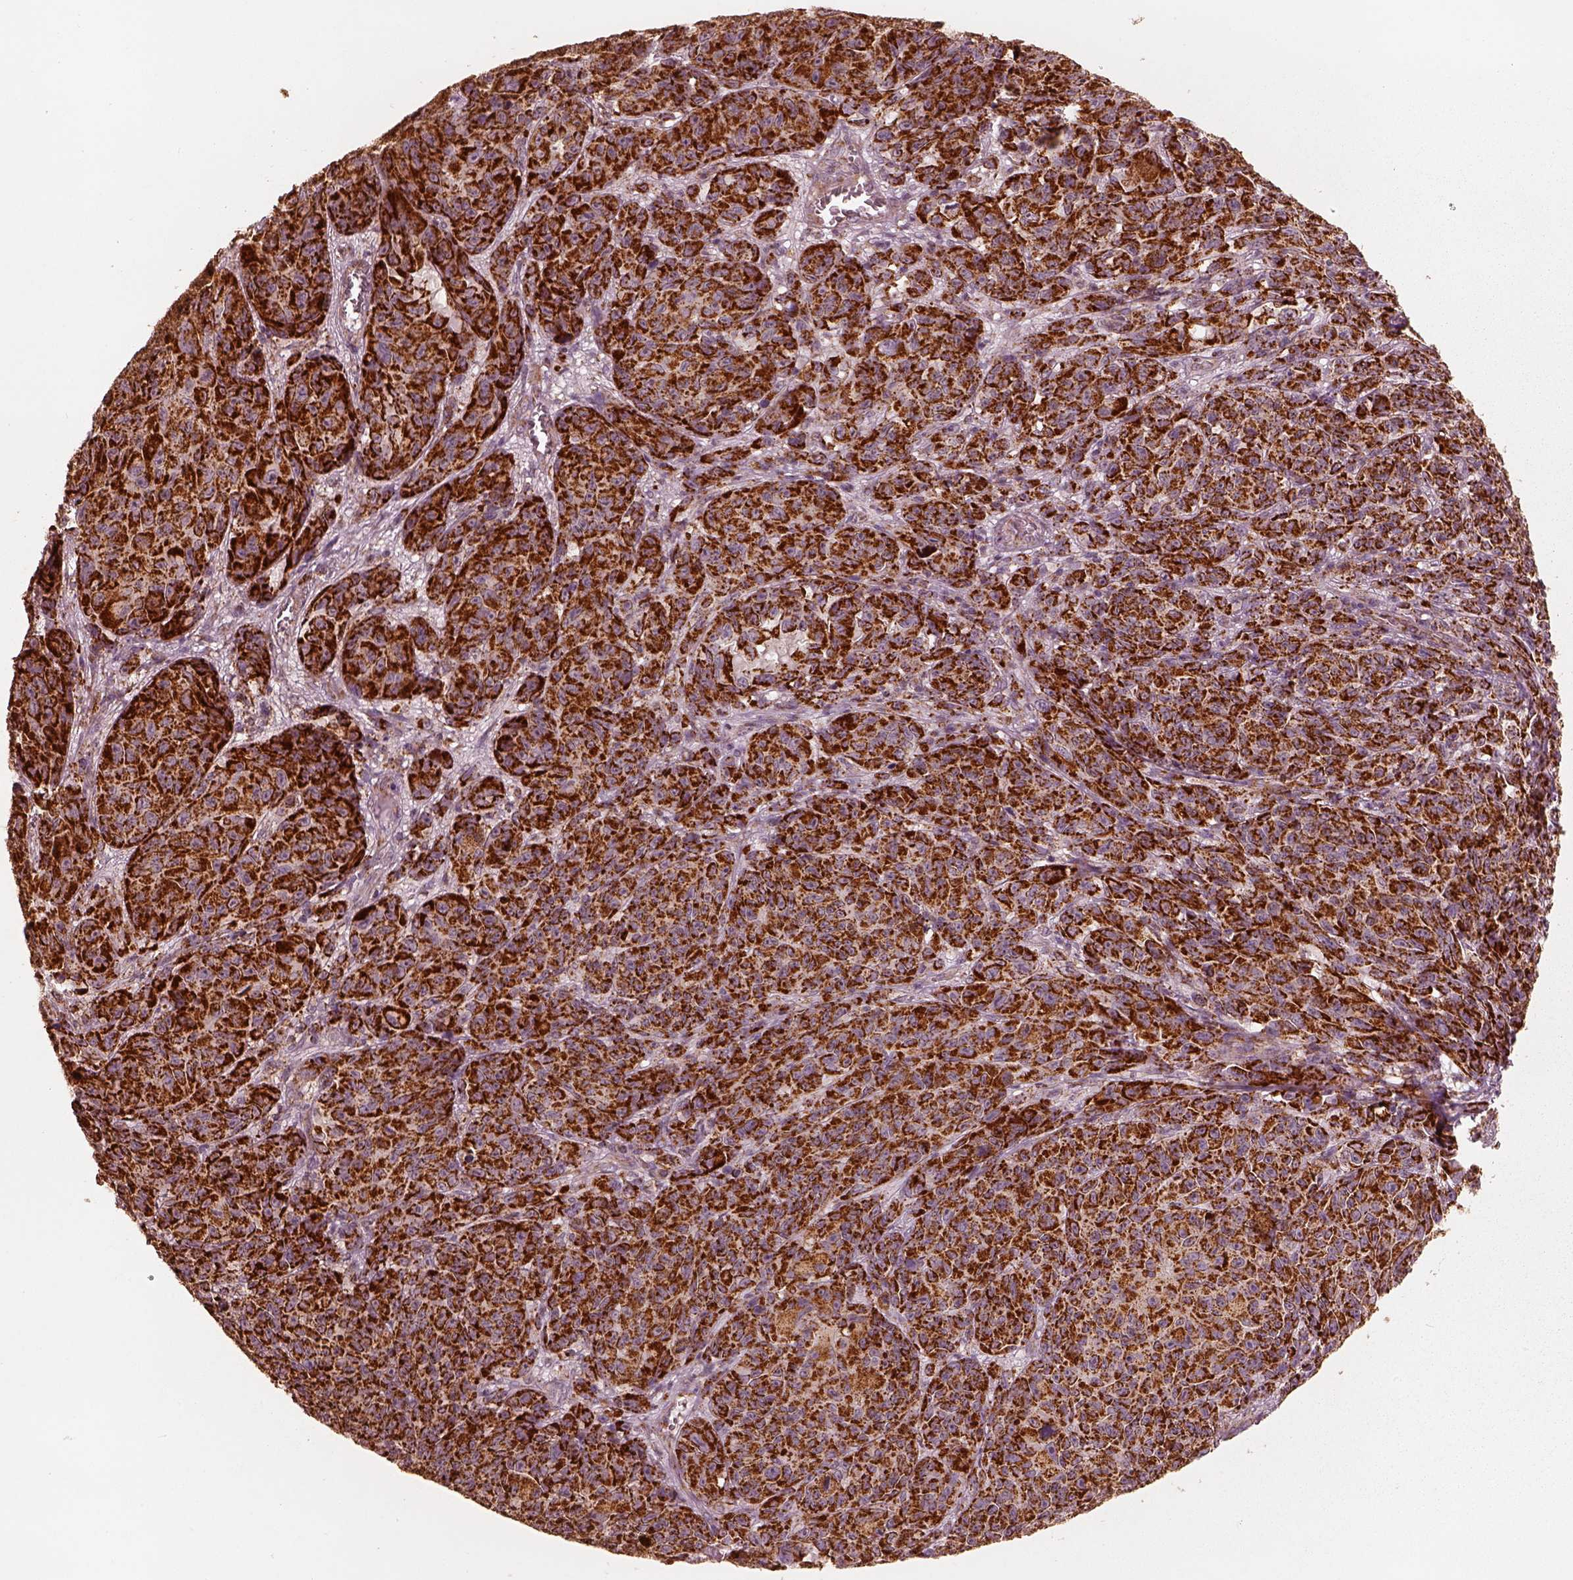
{"staining": {"intensity": "strong", "quantity": ">75%", "location": "cytoplasmic/membranous"}, "tissue": "melanoma", "cell_type": "Tumor cells", "image_type": "cancer", "snomed": [{"axis": "morphology", "description": "Malignant melanoma, NOS"}, {"axis": "topography", "description": "Vulva, labia, clitoris and Bartholin´s gland, NO"}], "caption": "Tumor cells reveal high levels of strong cytoplasmic/membranous expression in approximately >75% of cells in malignant melanoma. (DAB (3,3'-diaminobenzidine) IHC with brightfield microscopy, high magnification).", "gene": "ENTPD6", "patient": {"sex": "female", "age": 75}}